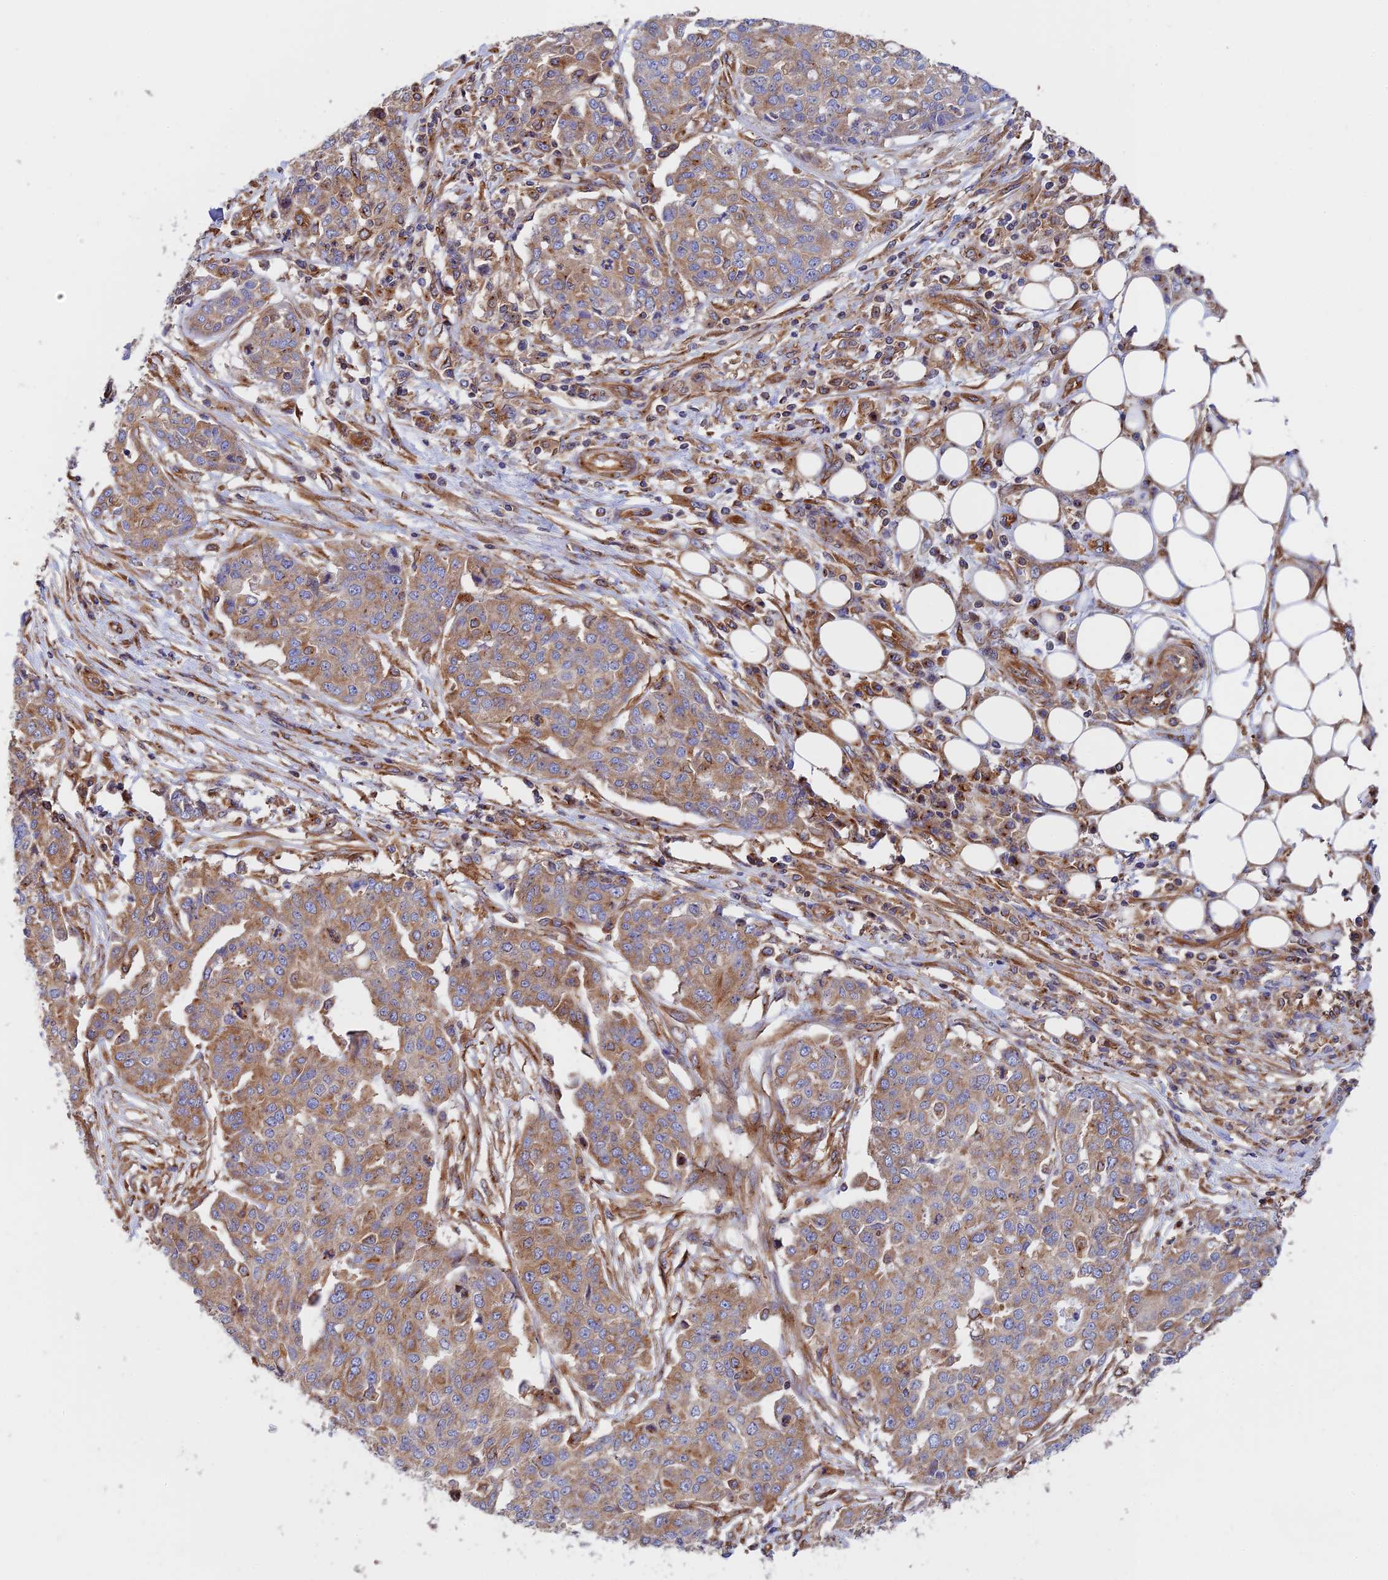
{"staining": {"intensity": "moderate", "quantity": "25%-75%", "location": "cytoplasmic/membranous"}, "tissue": "ovarian cancer", "cell_type": "Tumor cells", "image_type": "cancer", "snomed": [{"axis": "morphology", "description": "Cystadenocarcinoma, serous, NOS"}, {"axis": "topography", "description": "Soft tissue"}, {"axis": "topography", "description": "Ovary"}], "caption": "Ovarian serous cystadenocarcinoma stained for a protein (brown) shows moderate cytoplasmic/membranous positive expression in approximately 25%-75% of tumor cells.", "gene": "DCTN2", "patient": {"sex": "female", "age": 57}}